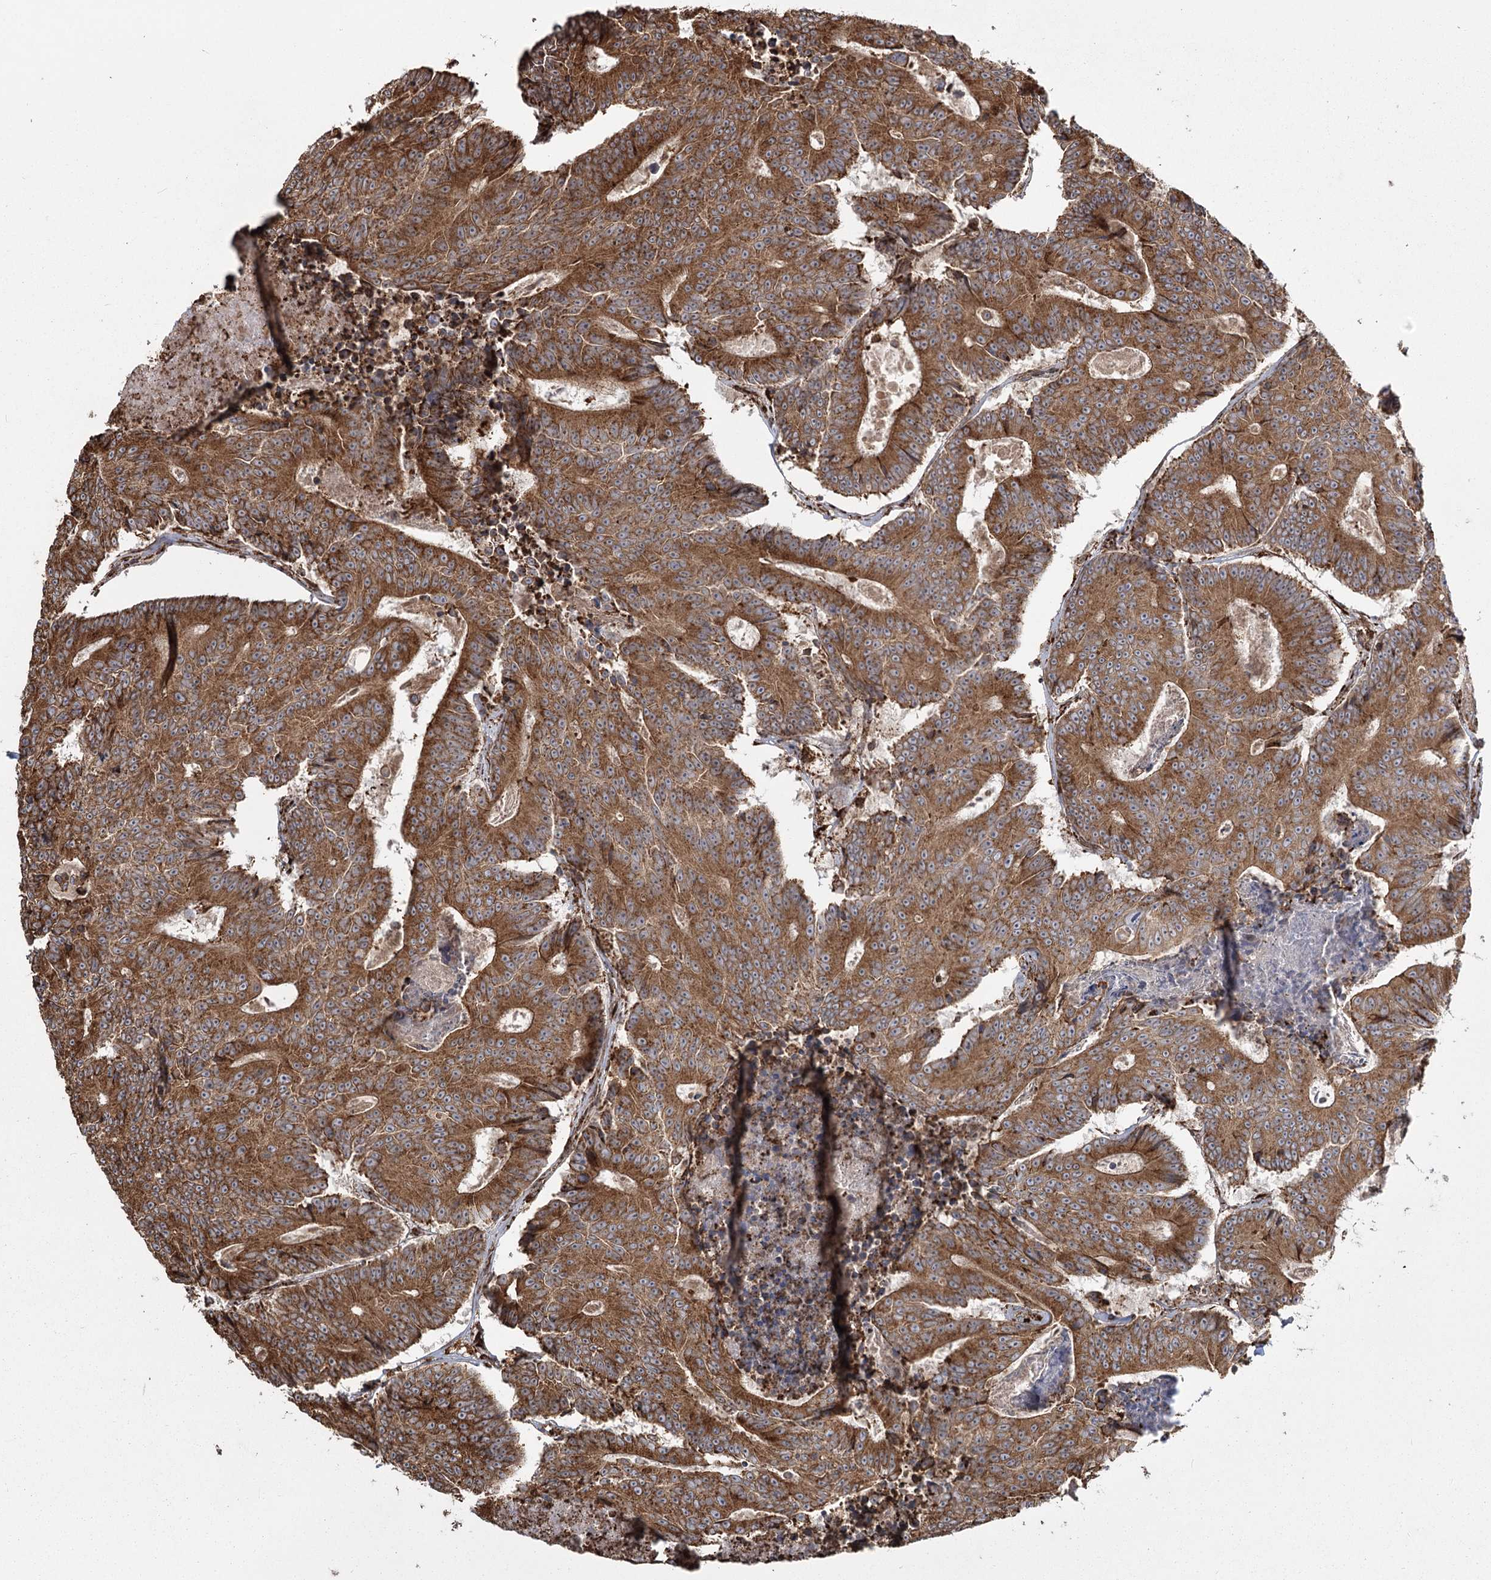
{"staining": {"intensity": "strong", "quantity": ">75%", "location": "cytoplasmic/membranous"}, "tissue": "colorectal cancer", "cell_type": "Tumor cells", "image_type": "cancer", "snomed": [{"axis": "morphology", "description": "Adenocarcinoma, NOS"}, {"axis": "topography", "description": "Colon"}], "caption": "Colorectal adenocarcinoma stained for a protein reveals strong cytoplasmic/membranous positivity in tumor cells.", "gene": "FAM13A", "patient": {"sex": "male", "age": 83}}